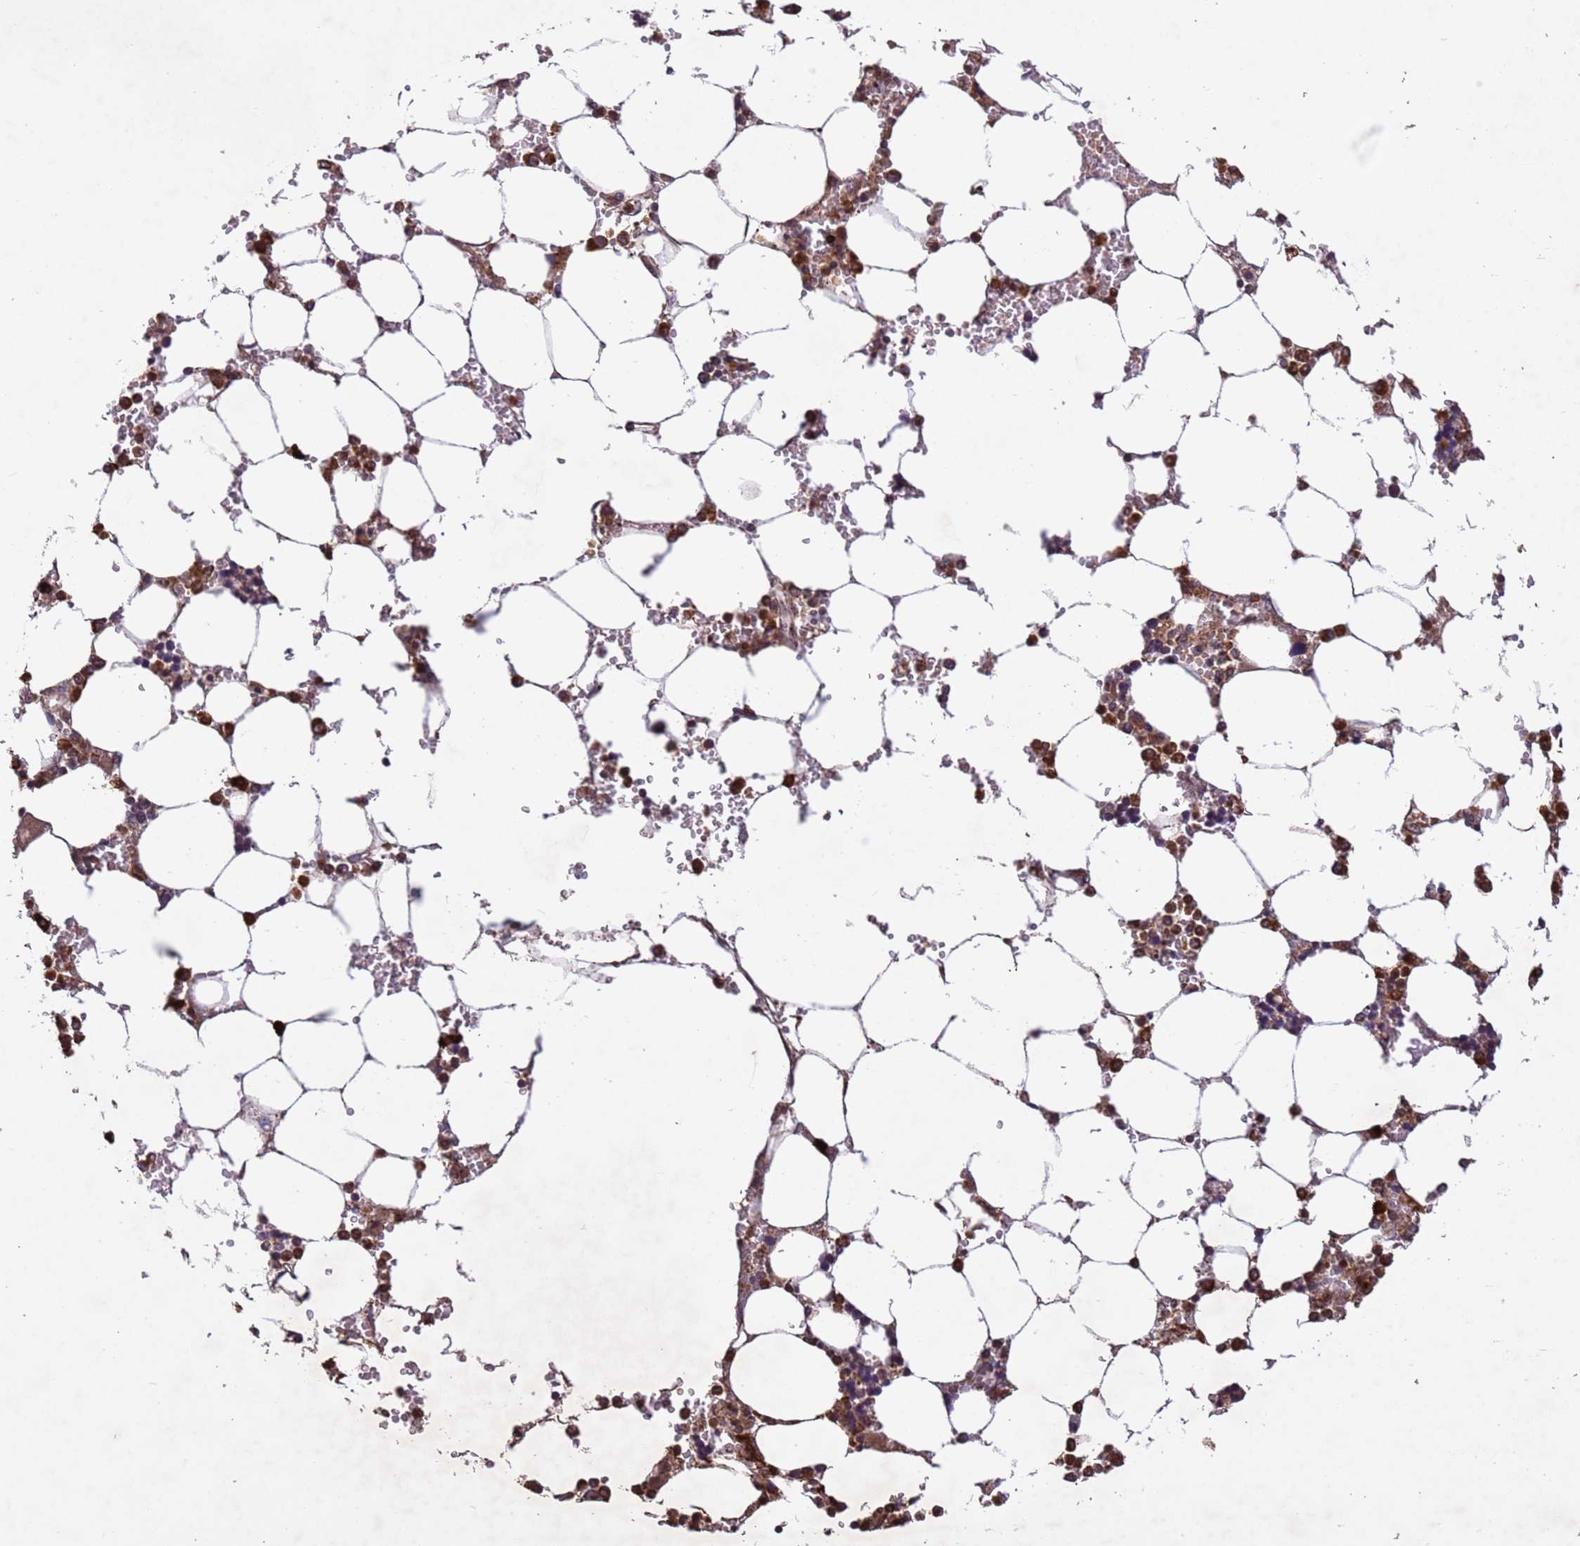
{"staining": {"intensity": "strong", "quantity": ">75%", "location": "cytoplasmic/membranous"}, "tissue": "bone marrow", "cell_type": "Hematopoietic cells", "image_type": "normal", "snomed": [{"axis": "morphology", "description": "Normal tissue, NOS"}, {"axis": "topography", "description": "Bone marrow"}], "caption": "The histopathology image exhibits immunohistochemical staining of benign bone marrow. There is strong cytoplasmic/membranous expression is appreciated in about >75% of hematopoietic cells.", "gene": "FASTKD1", "patient": {"sex": "male", "age": 64}}